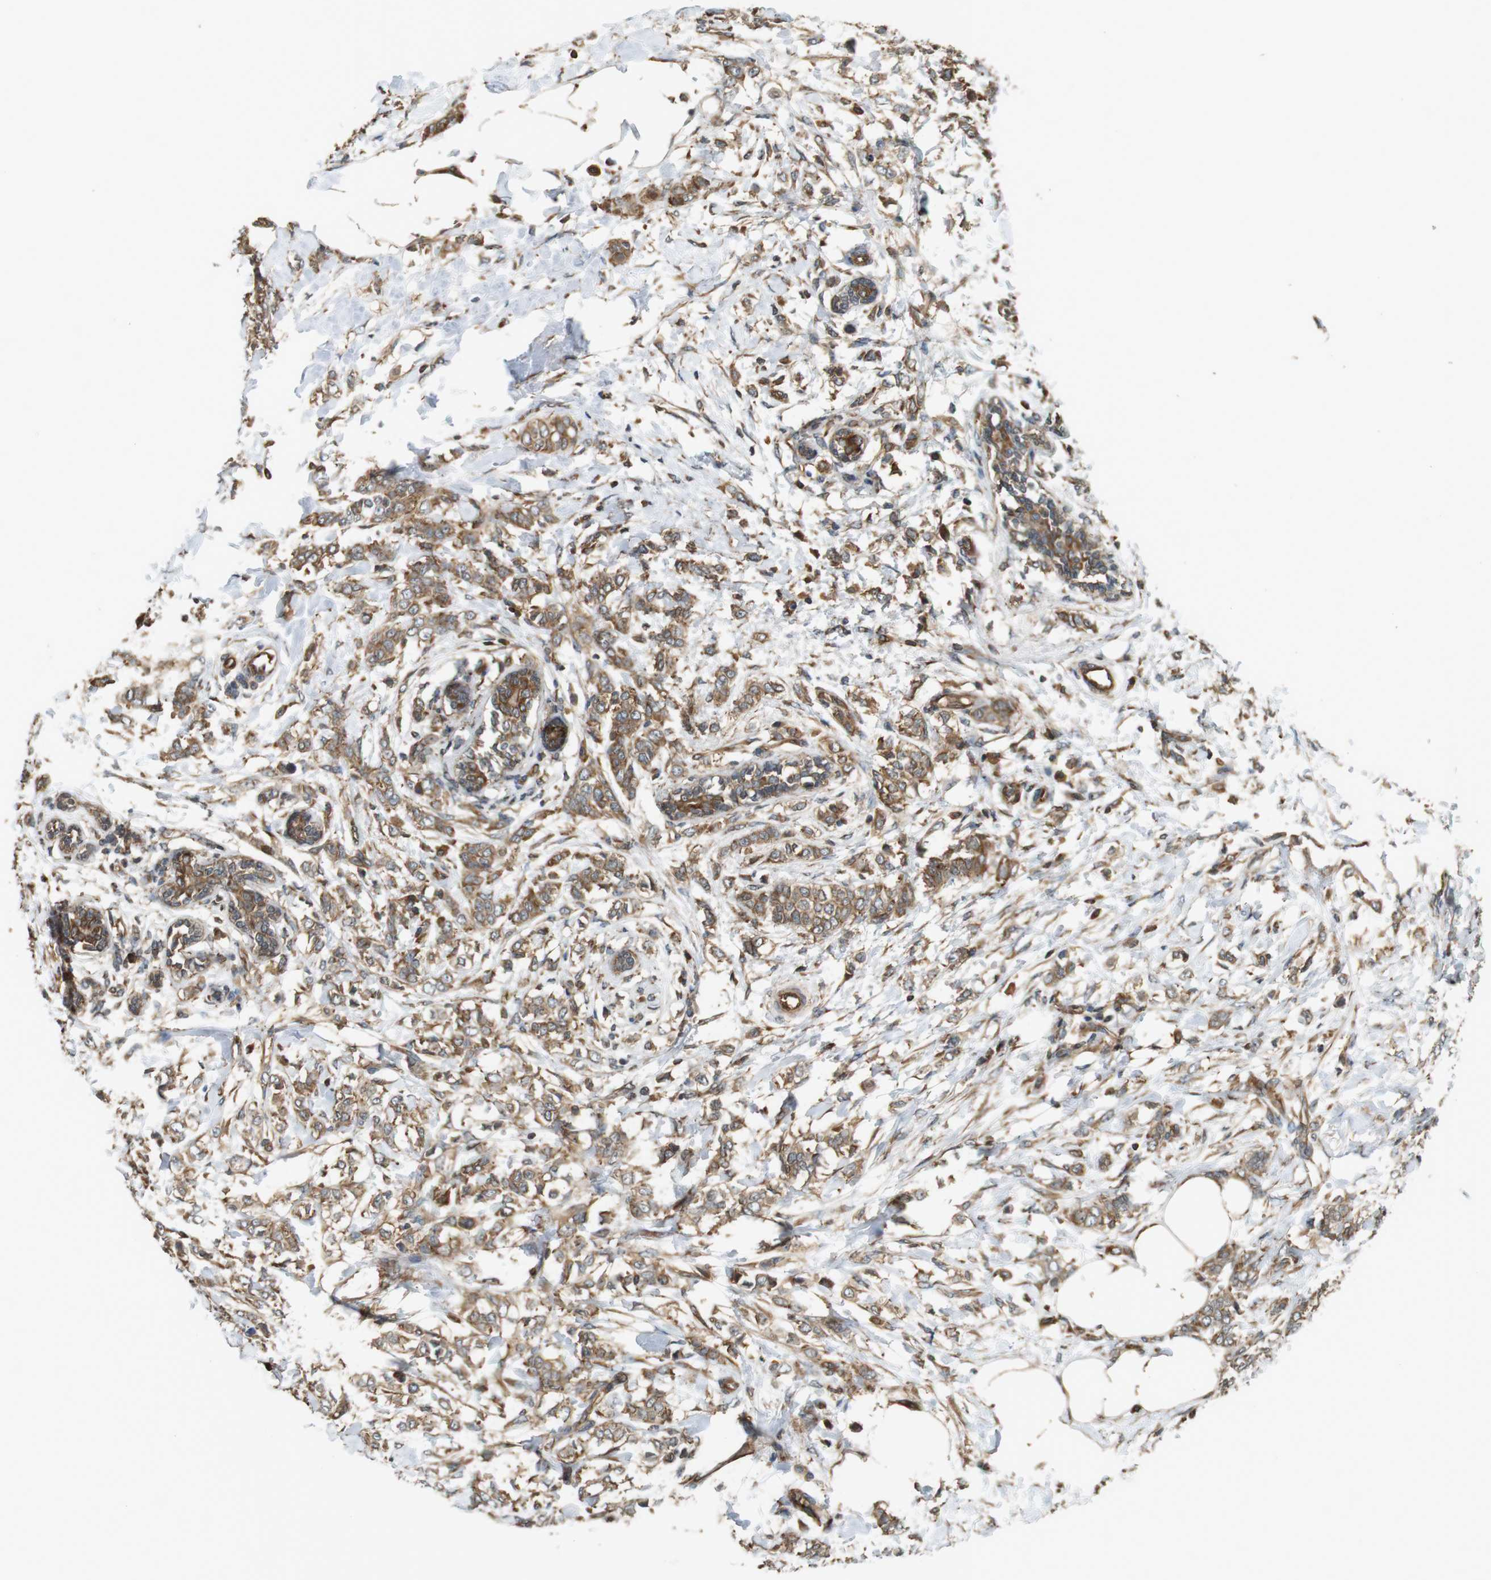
{"staining": {"intensity": "moderate", "quantity": ">75%", "location": "cytoplasmic/membranous"}, "tissue": "breast cancer", "cell_type": "Tumor cells", "image_type": "cancer", "snomed": [{"axis": "morphology", "description": "Lobular carcinoma, in situ"}, {"axis": "morphology", "description": "Lobular carcinoma"}, {"axis": "topography", "description": "Breast"}], "caption": "Breast cancer (lobular carcinoma) stained for a protein displays moderate cytoplasmic/membranous positivity in tumor cells. (Brightfield microscopy of DAB IHC at high magnification).", "gene": "PA2G4", "patient": {"sex": "female", "age": 41}}